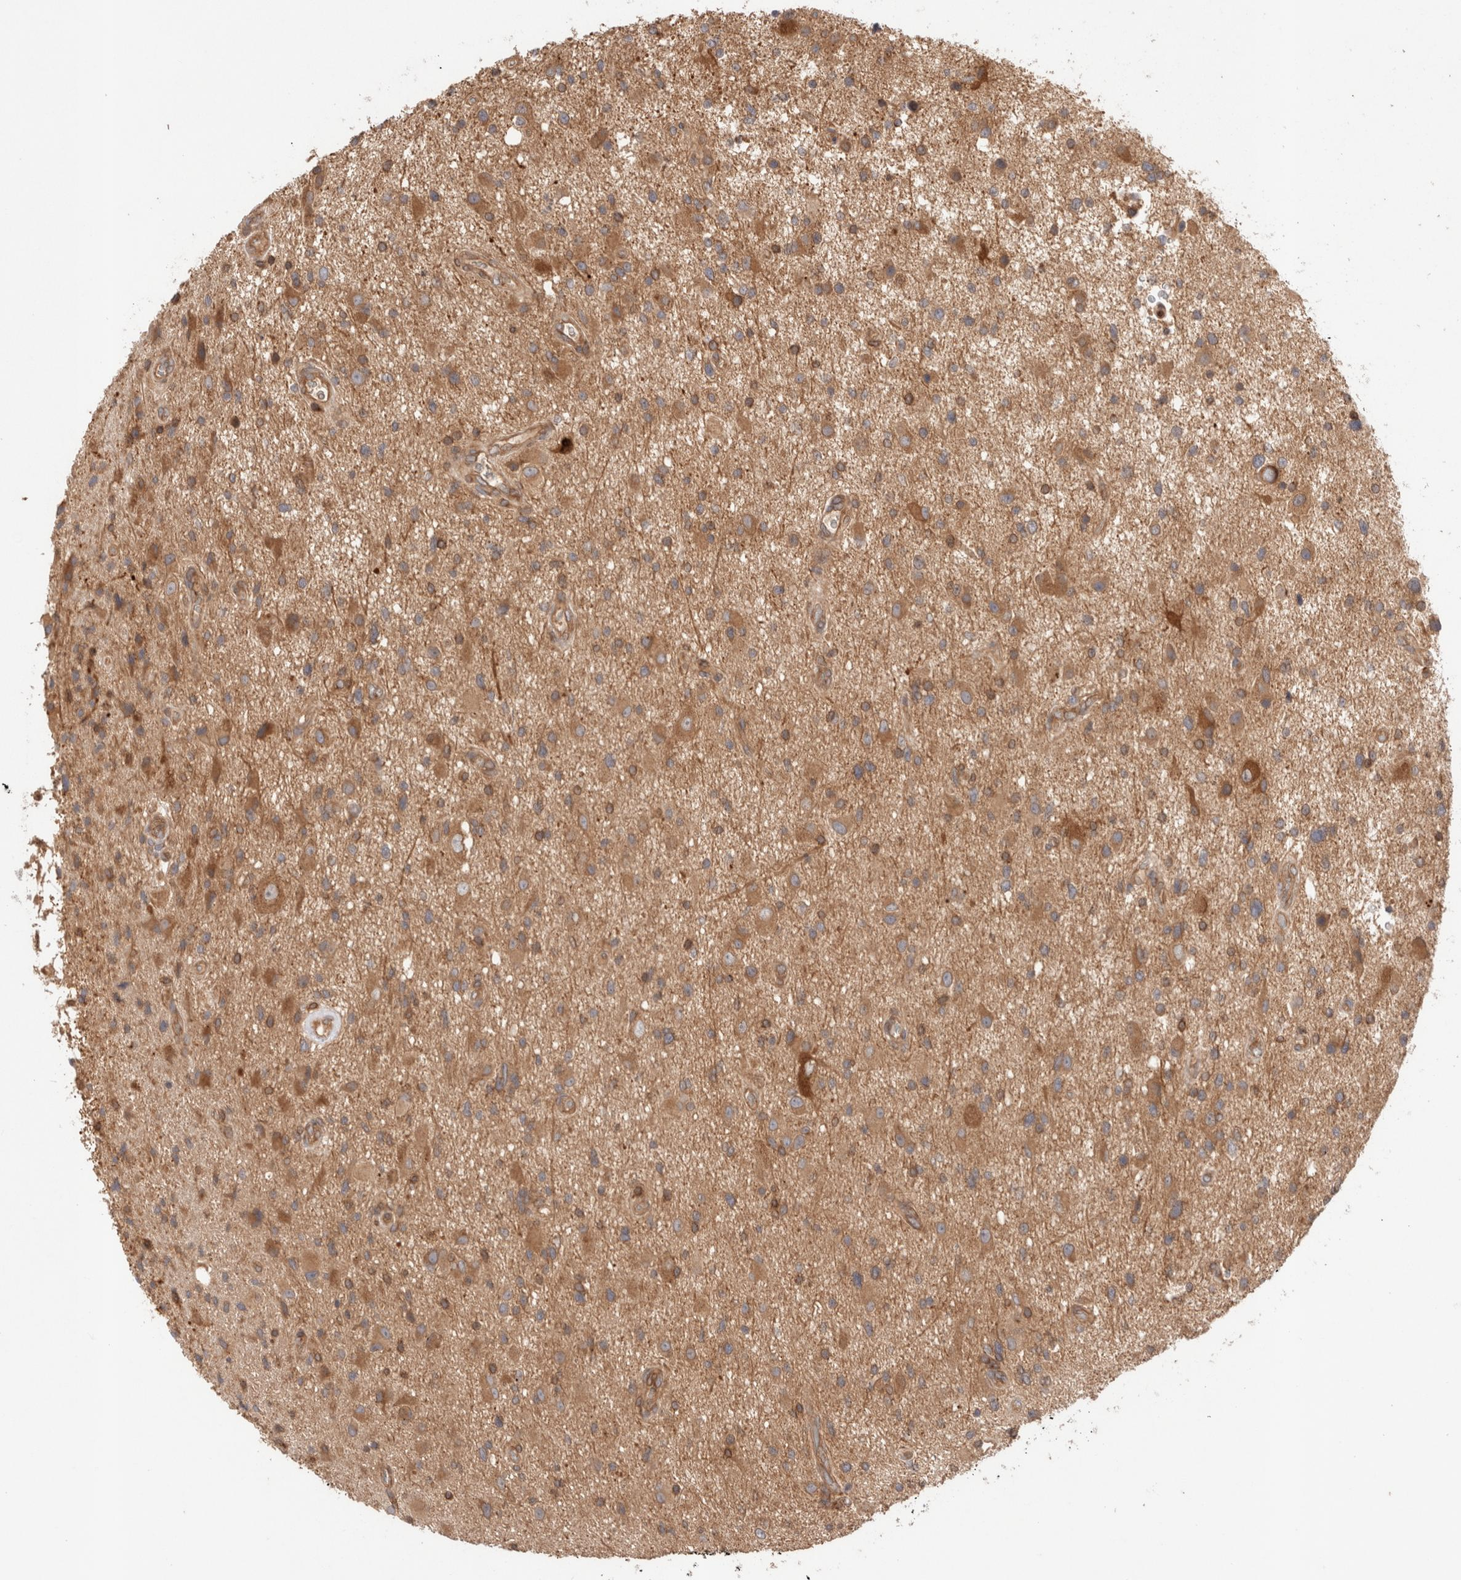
{"staining": {"intensity": "moderate", "quantity": ">75%", "location": "cytoplasmic/membranous"}, "tissue": "glioma", "cell_type": "Tumor cells", "image_type": "cancer", "snomed": [{"axis": "morphology", "description": "Glioma, malignant, High grade"}, {"axis": "topography", "description": "Brain"}], "caption": "High-magnification brightfield microscopy of glioma stained with DAB (brown) and counterstained with hematoxylin (blue). tumor cells exhibit moderate cytoplasmic/membranous positivity is seen in about>75% of cells.", "gene": "SIKE1", "patient": {"sex": "male", "age": 33}}